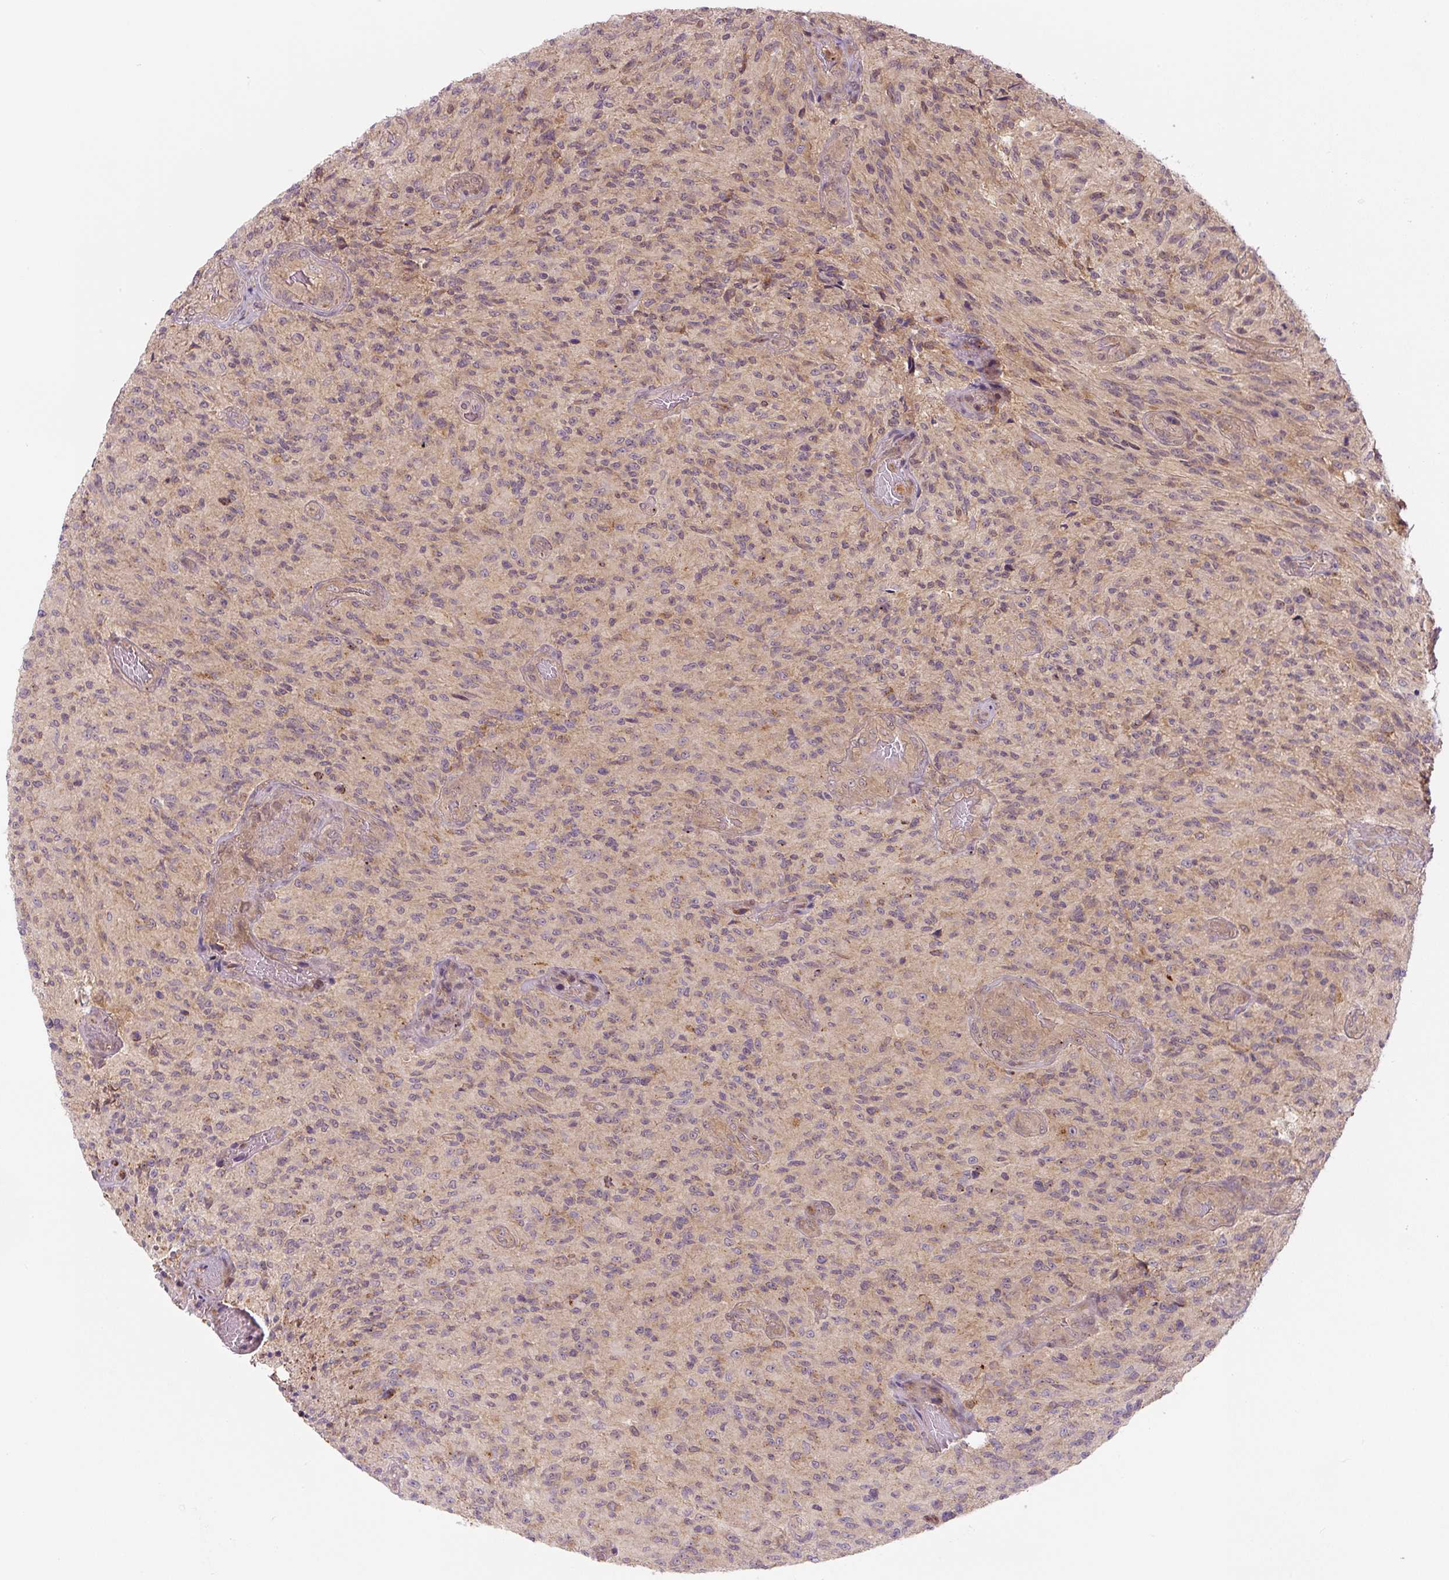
{"staining": {"intensity": "weak", "quantity": "<25%", "location": "cytoplasmic/membranous"}, "tissue": "glioma", "cell_type": "Tumor cells", "image_type": "cancer", "snomed": [{"axis": "morphology", "description": "Normal tissue, NOS"}, {"axis": "morphology", "description": "Glioma, malignant, High grade"}, {"axis": "topography", "description": "Cerebral cortex"}], "caption": "Tumor cells show no significant protein staining in malignant glioma (high-grade).", "gene": "ZSWIM7", "patient": {"sex": "male", "age": 56}}